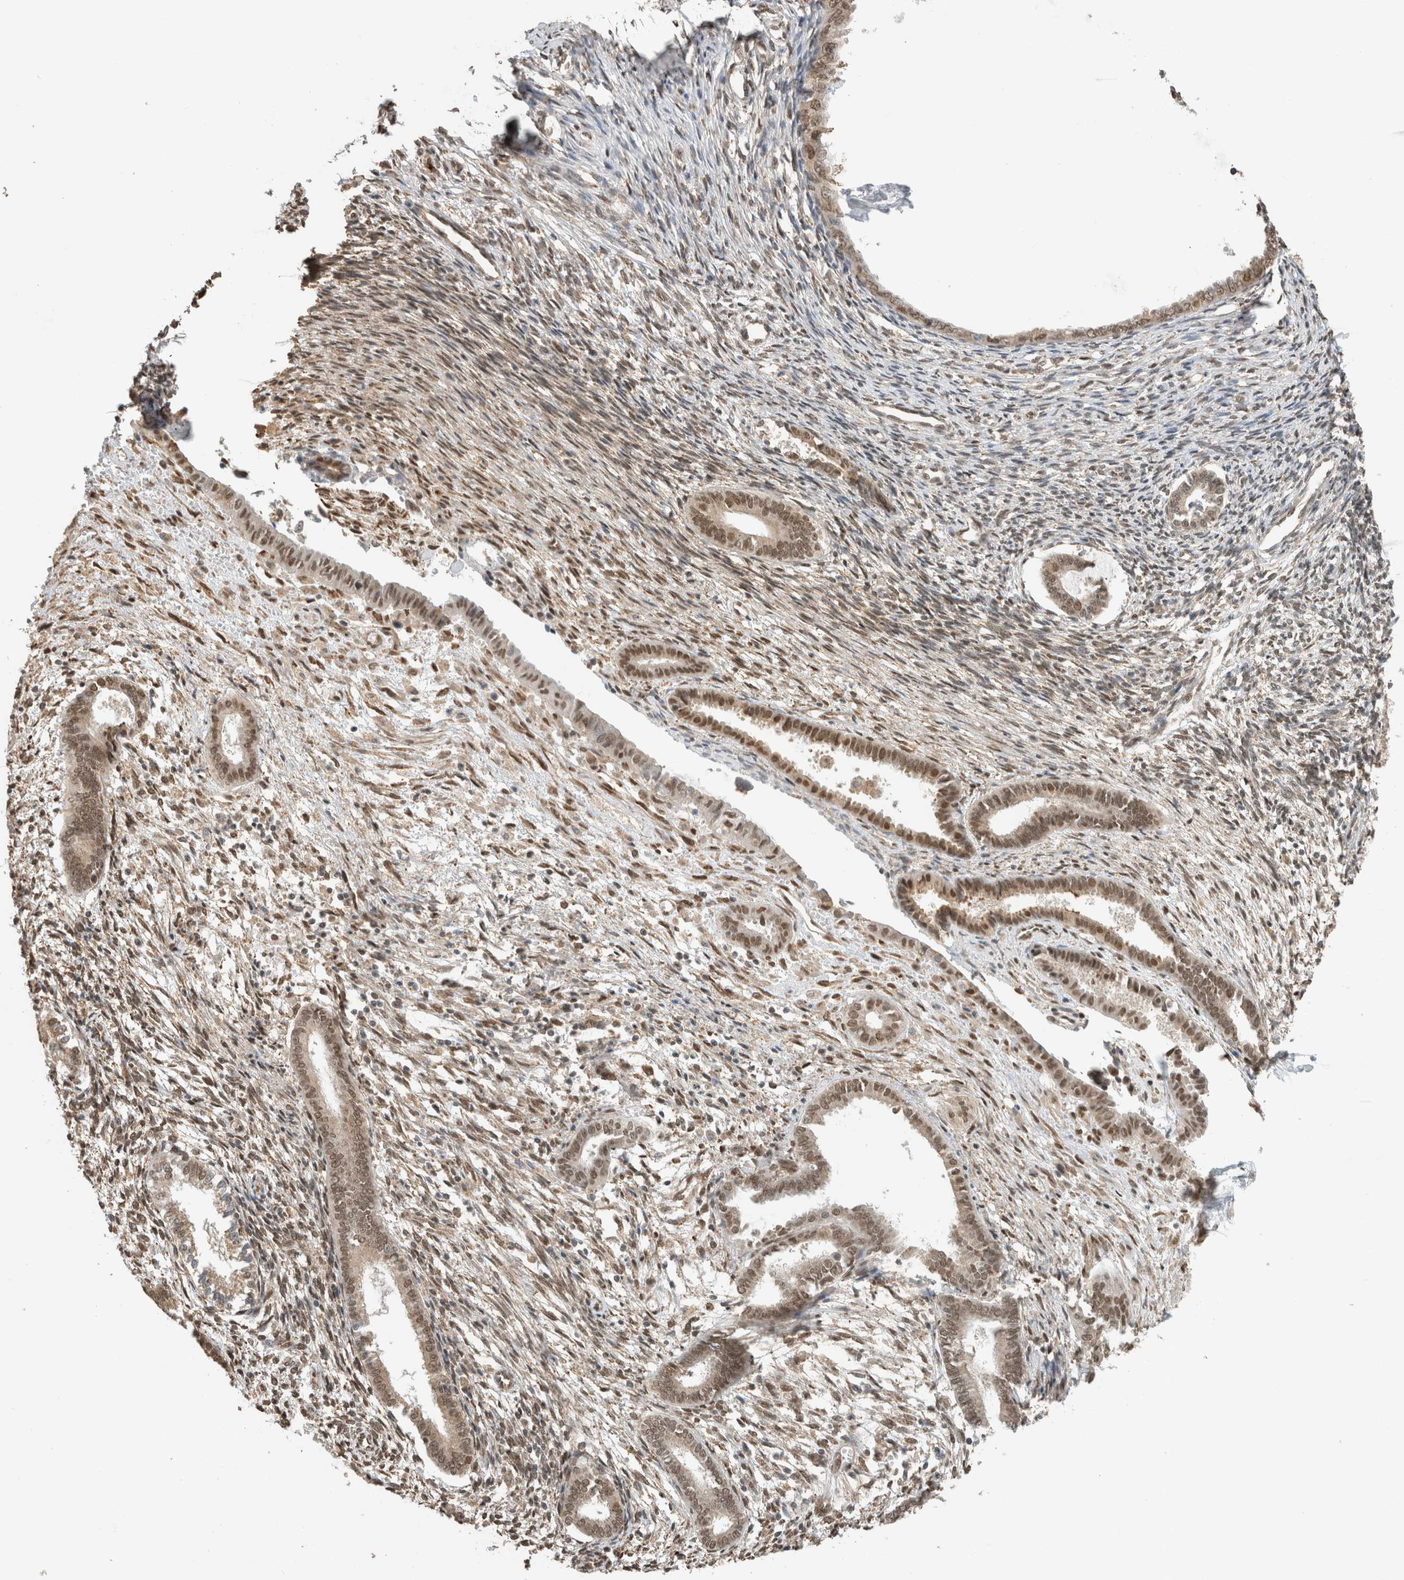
{"staining": {"intensity": "moderate", "quantity": "<25%", "location": "nuclear"}, "tissue": "endometrium", "cell_type": "Cells in endometrial stroma", "image_type": "normal", "snomed": [{"axis": "morphology", "description": "Normal tissue, NOS"}, {"axis": "topography", "description": "Endometrium"}], "caption": "Endometrium stained for a protein (brown) exhibits moderate nuclear positive positivity in approximately <25% of cells in endometrial stroma.", "gene": "C1orf21", "patient": {"sex": "female", "age": 56}}